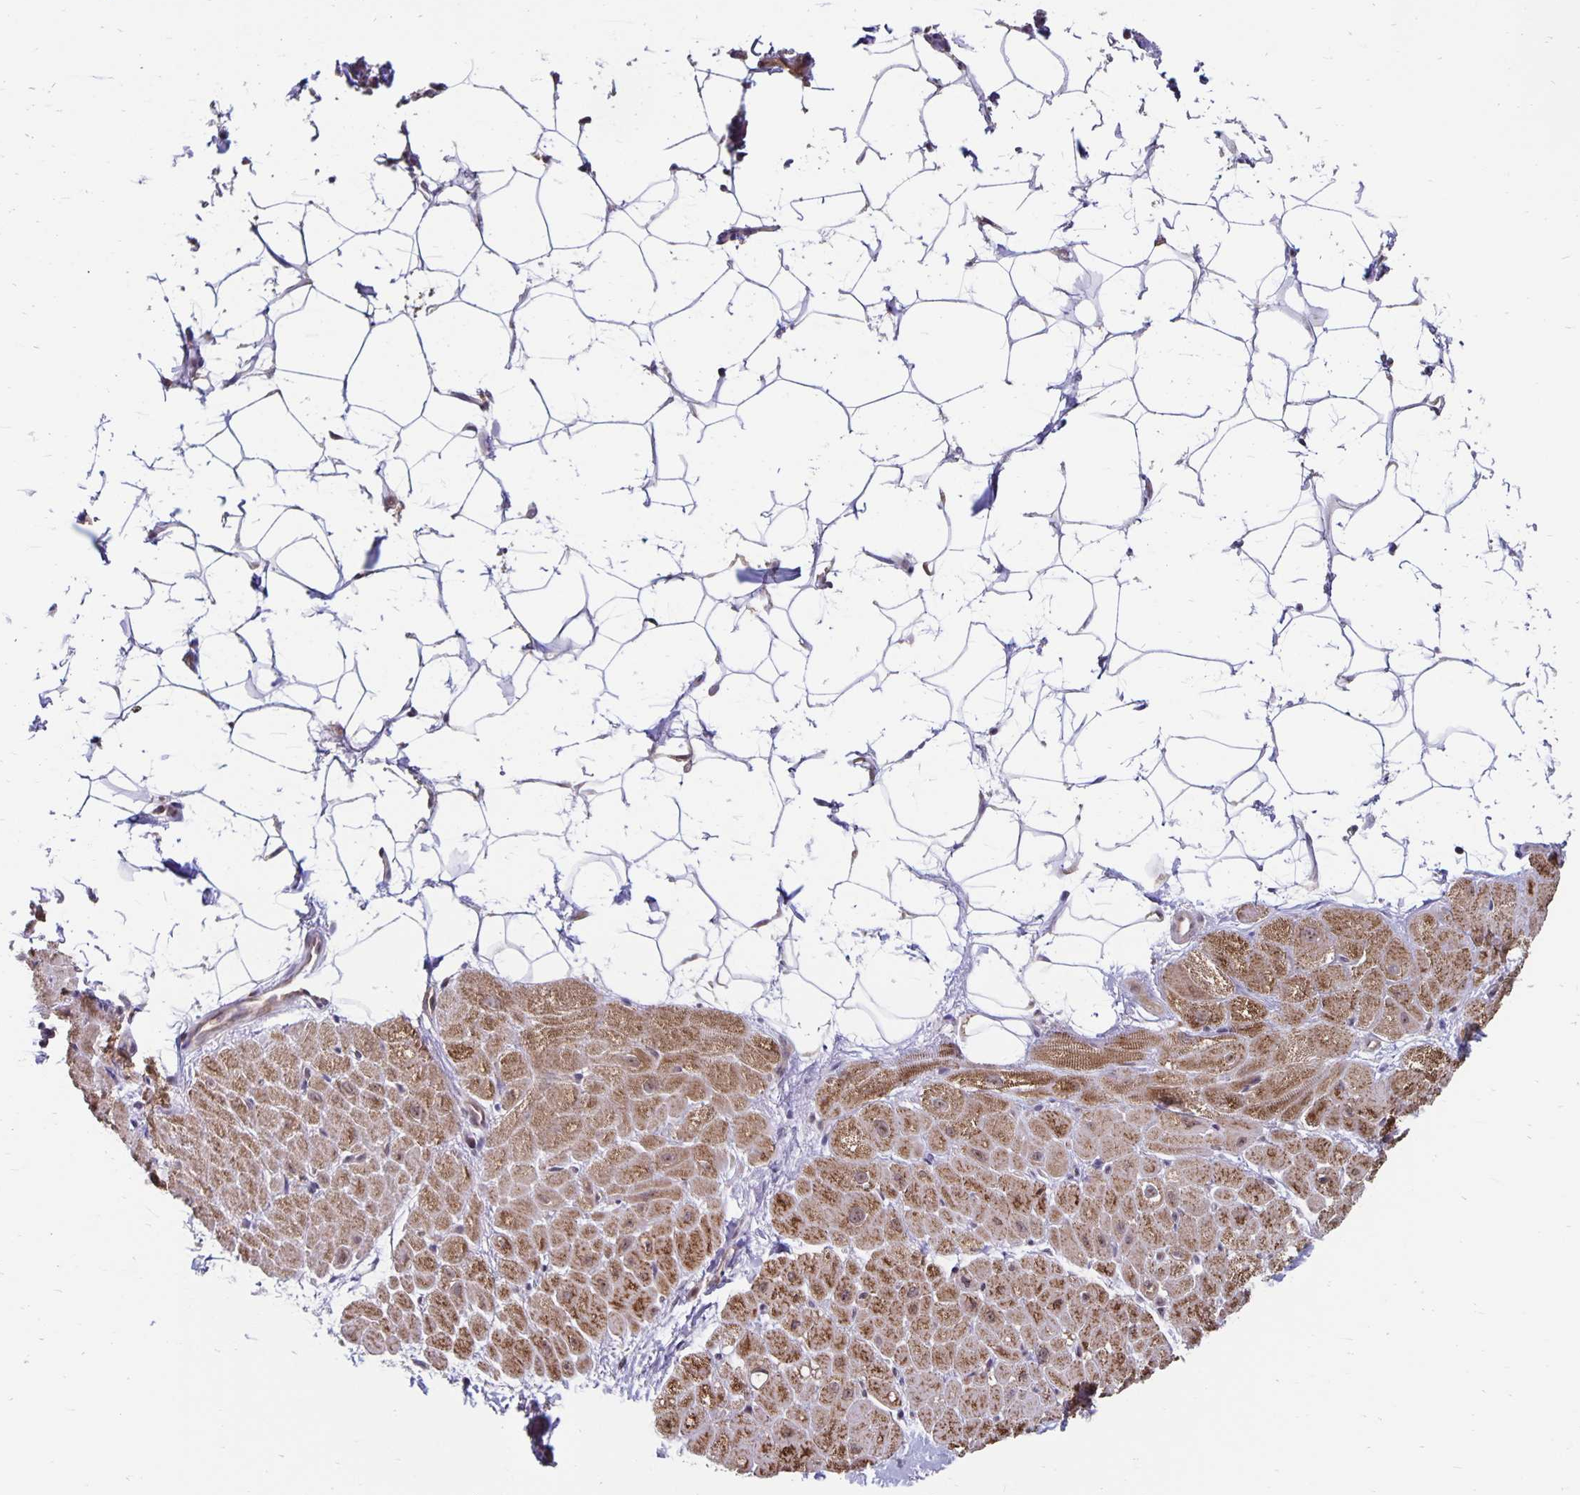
{"staining": {"intensity": "moderate", "quantity": "25%-75%", "location": "cytoplasmic/membranous"}, "tissue": "heart muscle", "cell_type": "Cardiomyocytes", "image_type": "normal", "snomed": [{"axis": "morphology", "description": "Normal tissue, NOS"}, {"axis": "topography", "description": "Heart"}], "caption": "Immunohistochemistry histopathology image of benign heart muscle: human heart muscle stained using immunohistochemistry exhibits medium levels of moderate protein expression localized specifically in the cytoplasmic/membranous of cardiomyocytes, appearing as a cytoplasmic/membranous brown color.", "gene": "EXOC6B", "patient": {"sex": "male", "age": 62}}